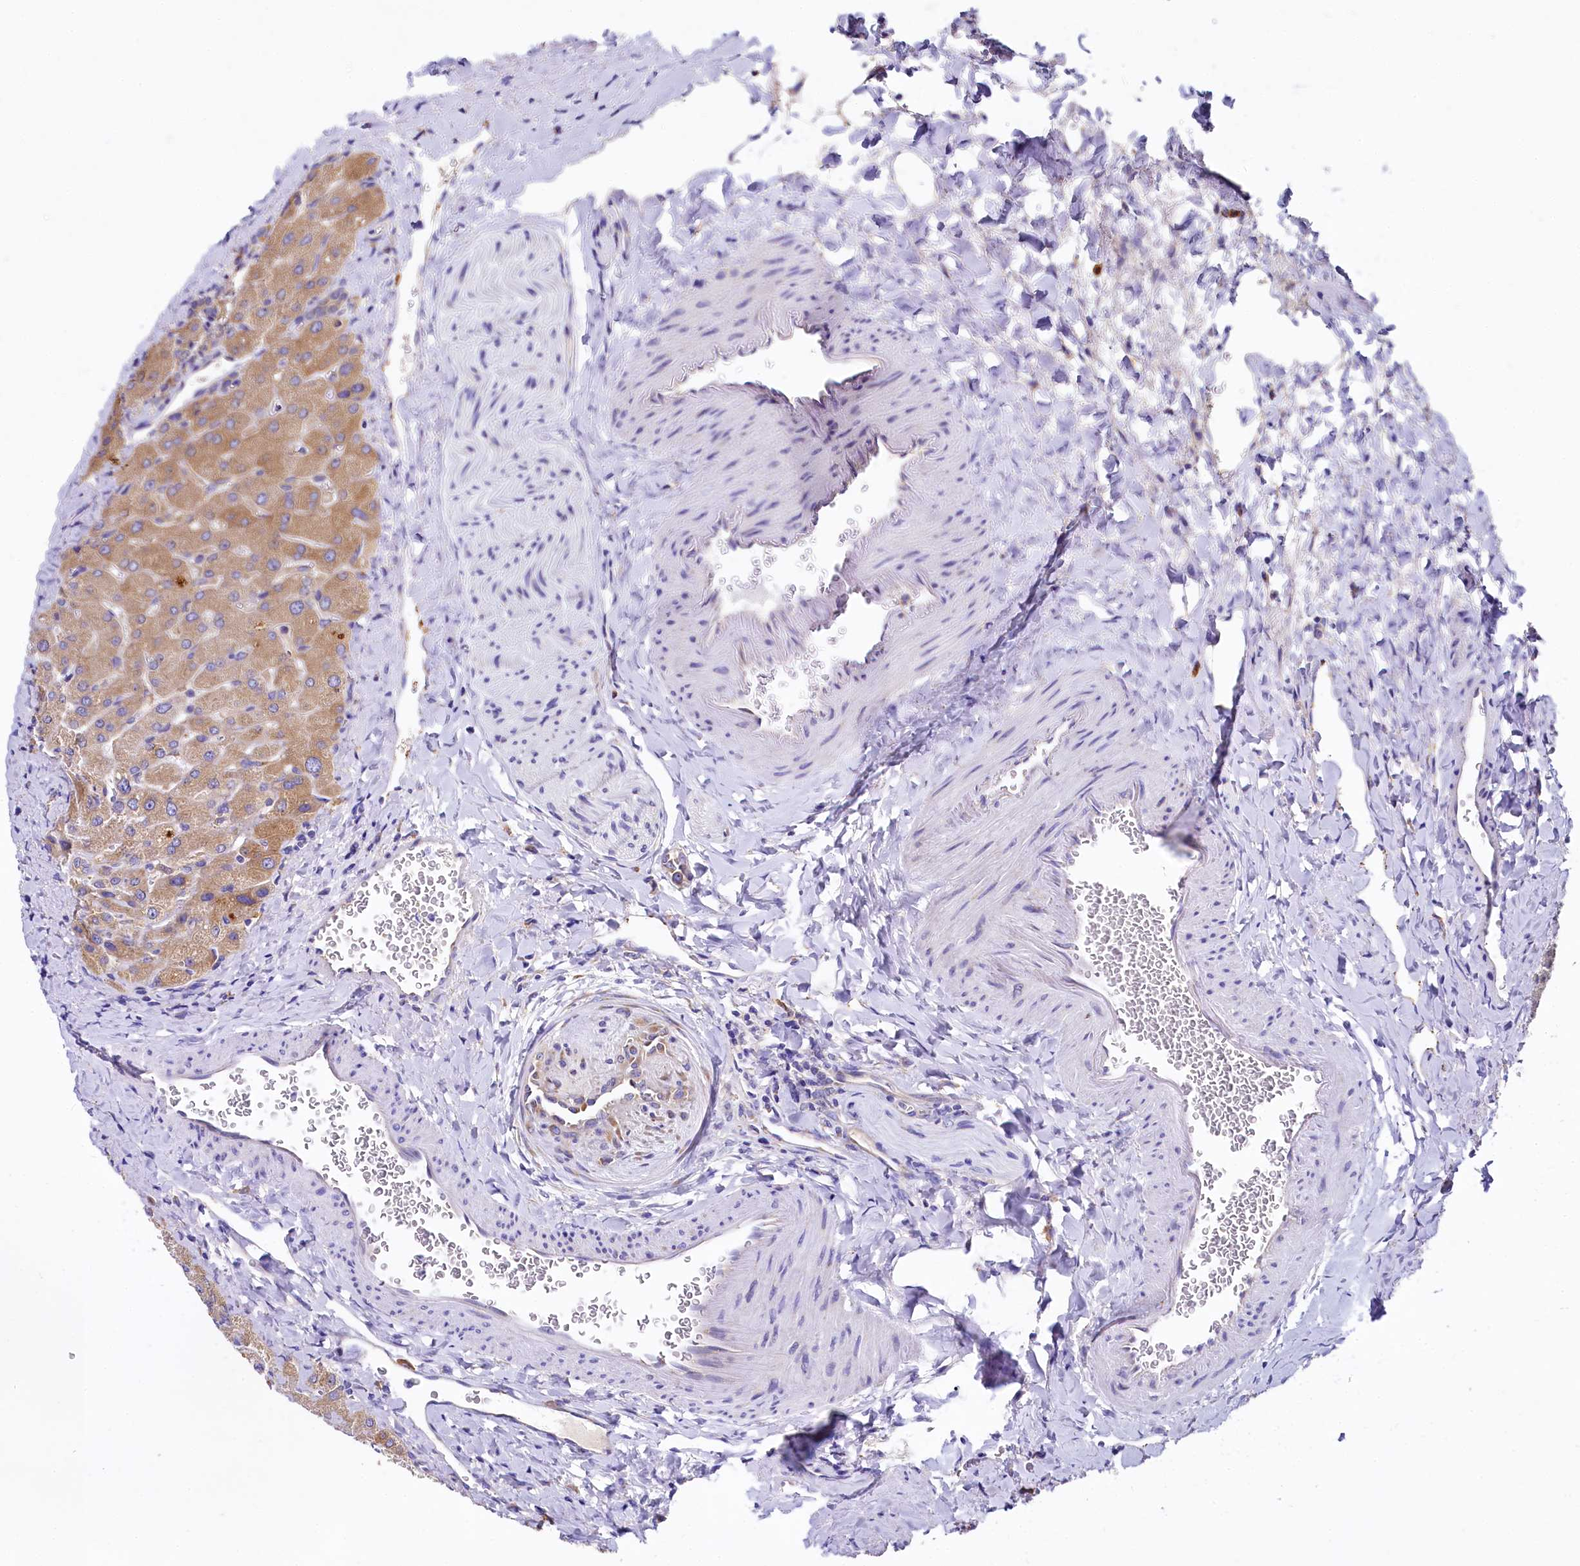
{"staining": {"intensity": "negative", "quantity": "none", "location": "none"}, "tissue": "liver", "cell_type": "Cholangiocytes", "image_type": "normal", "snomed": [{"axis": "morphology", "description": "Normal tissue, NOS"}, {"axis": "topography", "description": "Liver"}], "caption": "Immunohistochemical staining of benign human liver exhibits no significant expression in cholangiocytes. (Stains: DAB (3,3'-diaminobenzidine) immunohistochemistry (IHC) with hematoxylin counter stain, Microscopy: brightfield microscopy at high magnification).", "gene": "QARS1", "patient": {"sex": "male", "age": 55}}